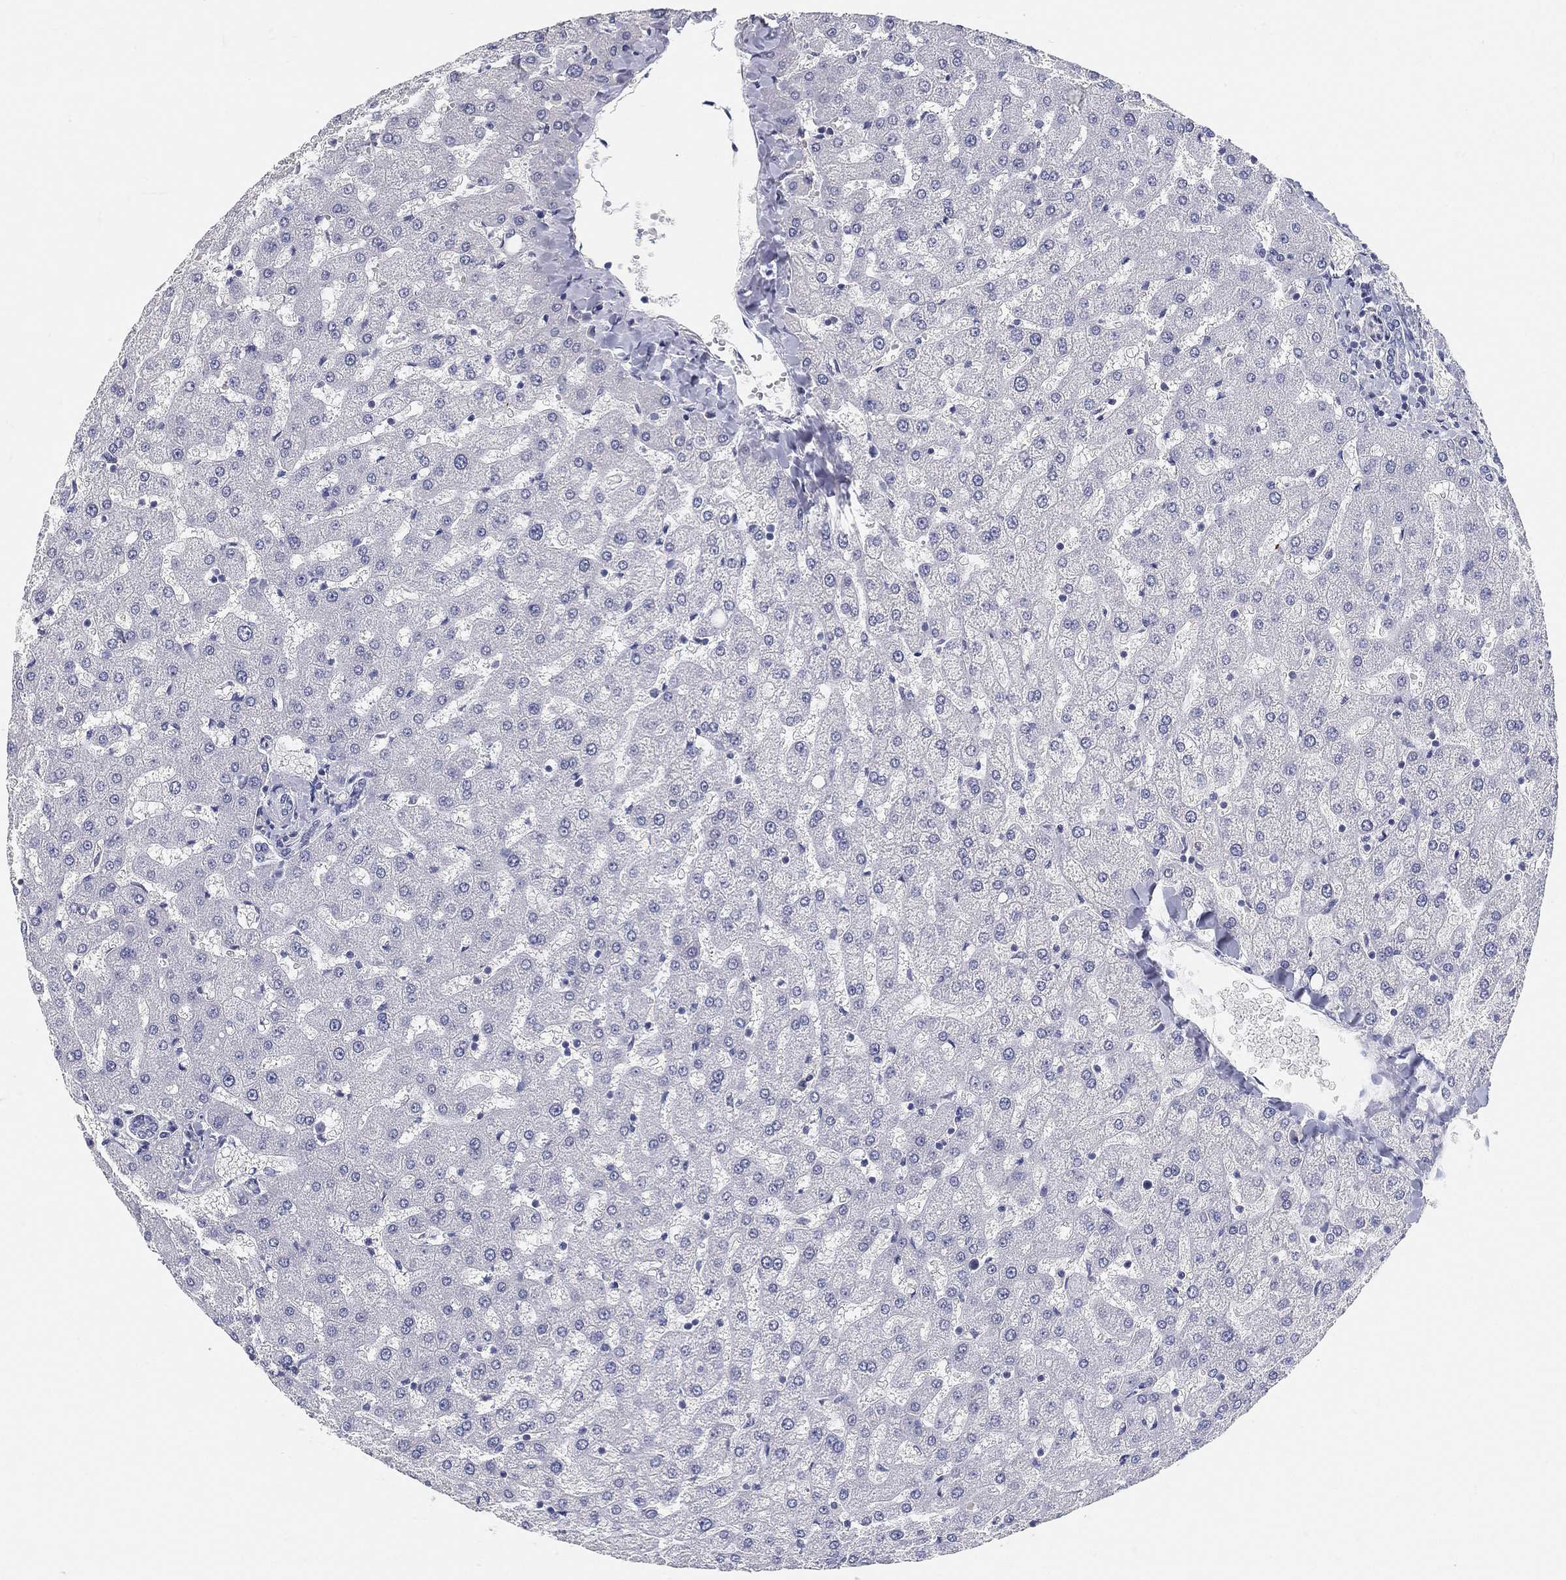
{"staining": {"intensity": "negative", "quantity": "none", "location": "none"}, "tissue": "liver", "cell_type": "Cholangiocytes", "image_type": "normal", "snomed": [{"axis": "morphology", "description": "Normal tissue, NOS"}, {"axis": "topography", "description": "Liver"}], "caption": "DAB immunohistochemical staining of unremarkable human liver exhibits no significant staining in cholangiocytes.", "gene": "GPR61", "patient": {"sex": "female", "age": 50}}